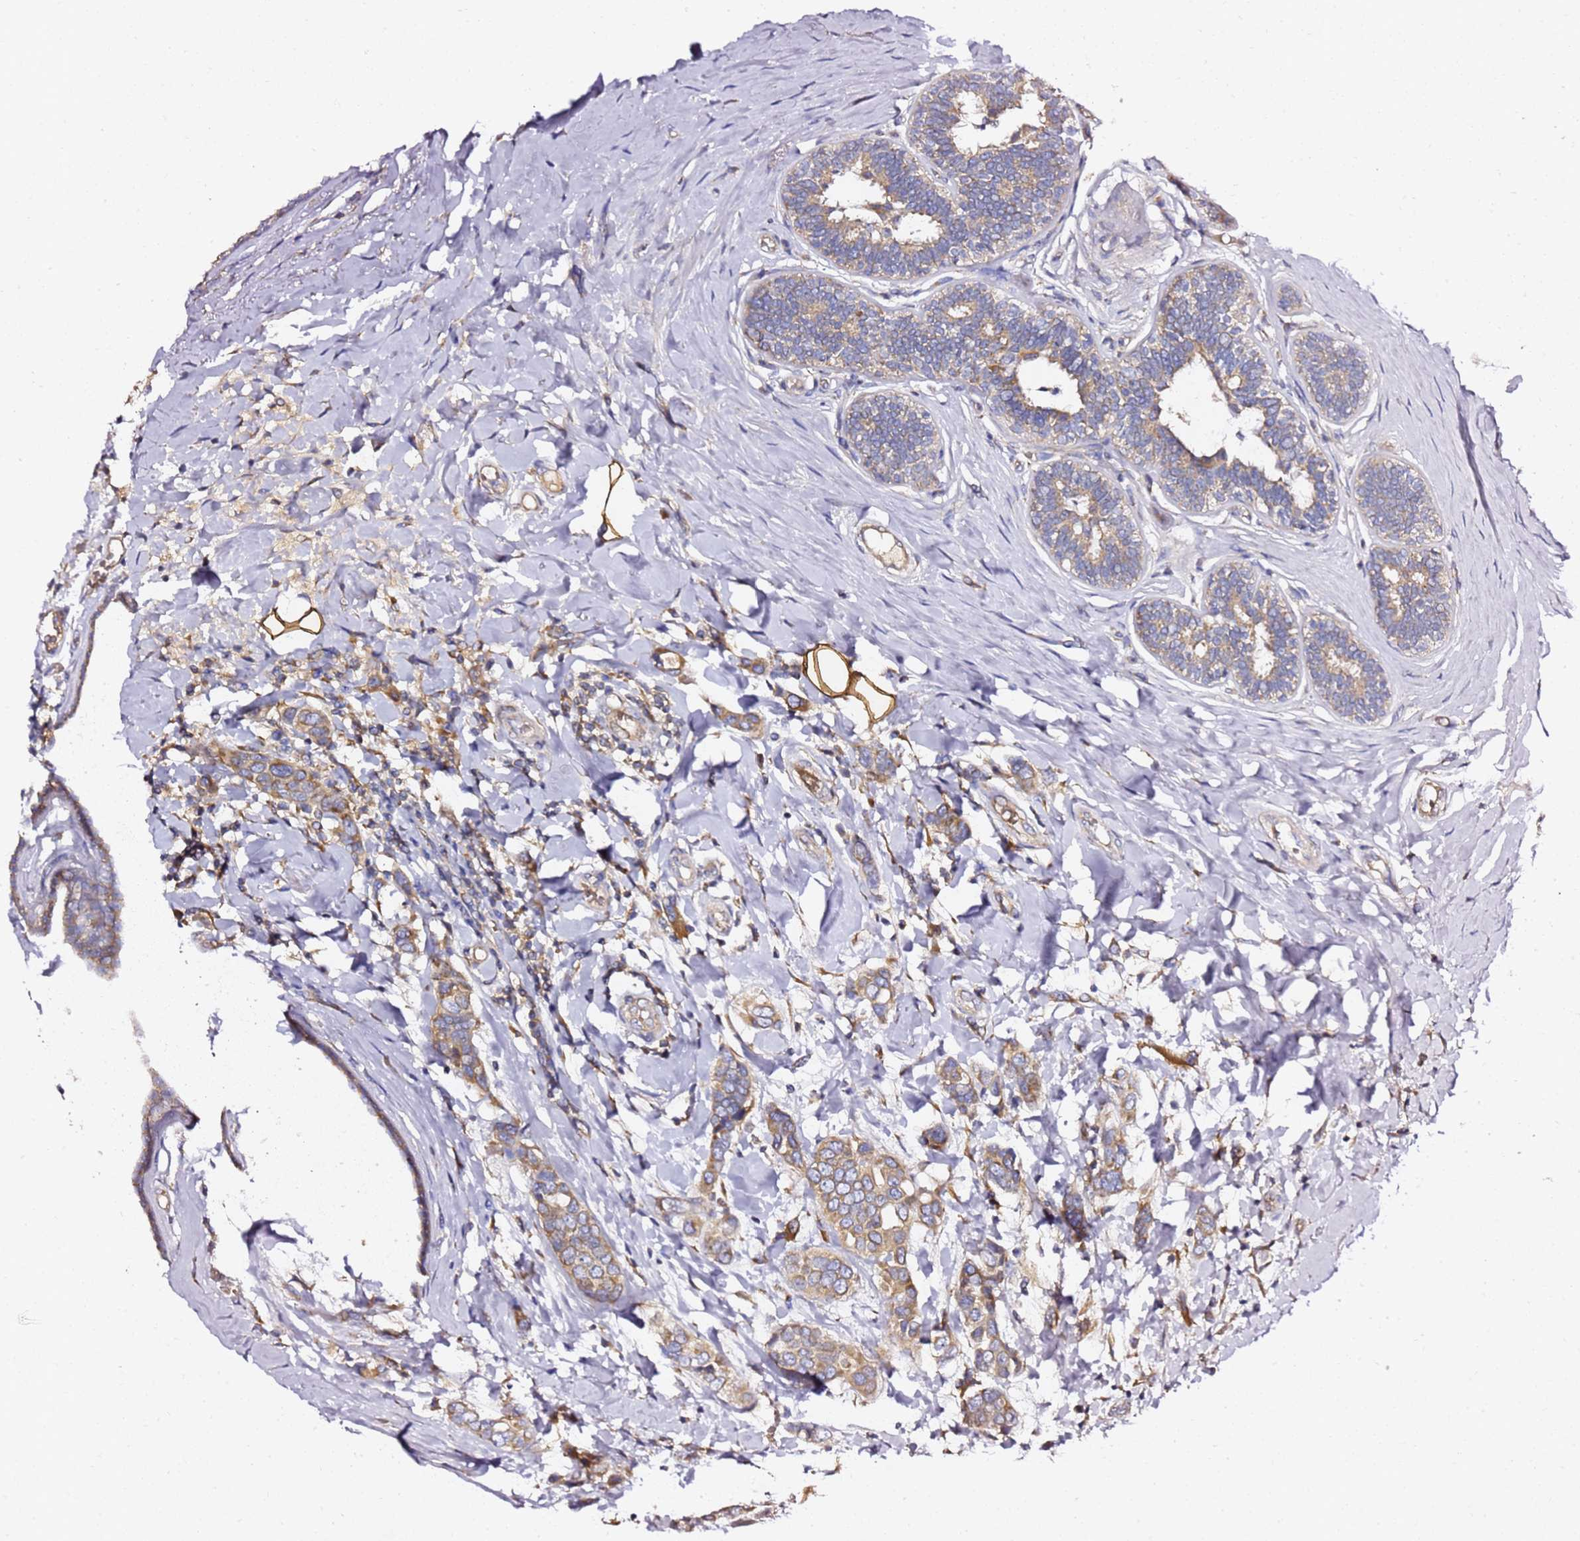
{"staining": {"intensity": "moderate", "quantity": ">75%", "location": "cytoplasmic/membranous"}, "tissue": "breast cancer", "cell_type": "Tumor cells", "image_type": "cancer", "snomed": [{"axis": "morphology", "description": "Lobular carcinoma"}, {"axis": "topography", "description": "Breast"}], "caption": "Immunohistochemistry micrograph of breast lobular carcinoma stained for a protein (brown), which displays medium levels of moderate cytoplasmic/membranous positivity in approximately >75% of tumor cells.", "gene": "C19orf12", "patient": {"sex": "female", "age": 51}}